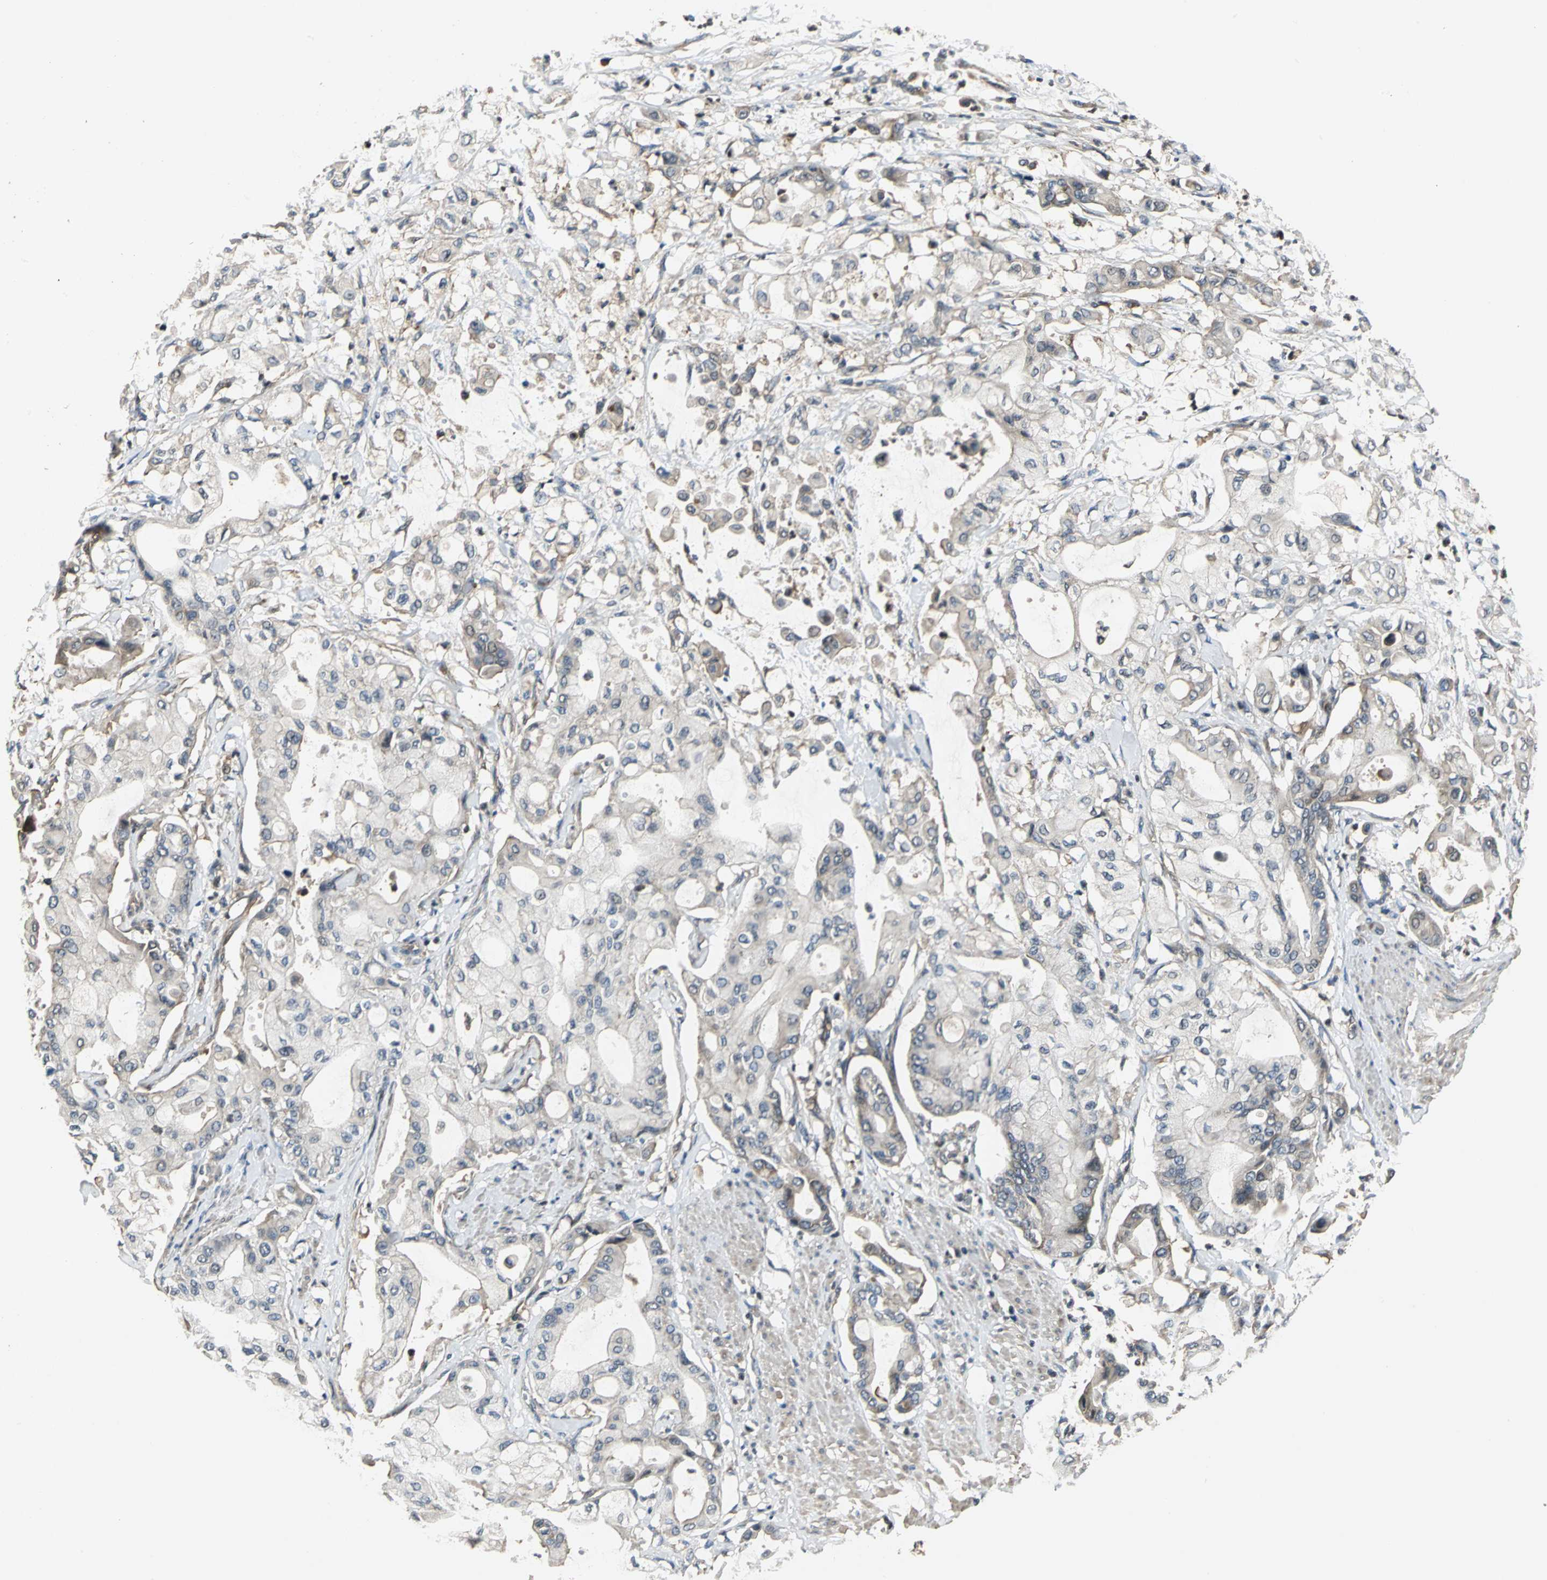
{"staining": {"intensity": "weak", "quantity": "<25%", "location": "cytoplasmic/membranous"}, "tissue": "pancreatic cancer", "cell_type": "Tumor cells", "image_type": "cancer", "snomed": [{"axis": "morphology", "description": "Adenocarcinoma, NOS"}, {"axis": "morphology", "description": "Adenocarcinoma, metastatic, NOS"}, {"axis": "topography", "description": "Lymph node"}, {"axis": "topography", "description": "Pancreas"}, {"axis": "topography", "description": "Duodenum"}], "caption": "Tumor cells show no significant expression in pancreatic cancer (metastatic adenocarcinoma).", "gene": "EIF2B2", "patient": {"sex": "female", "age": 64}}